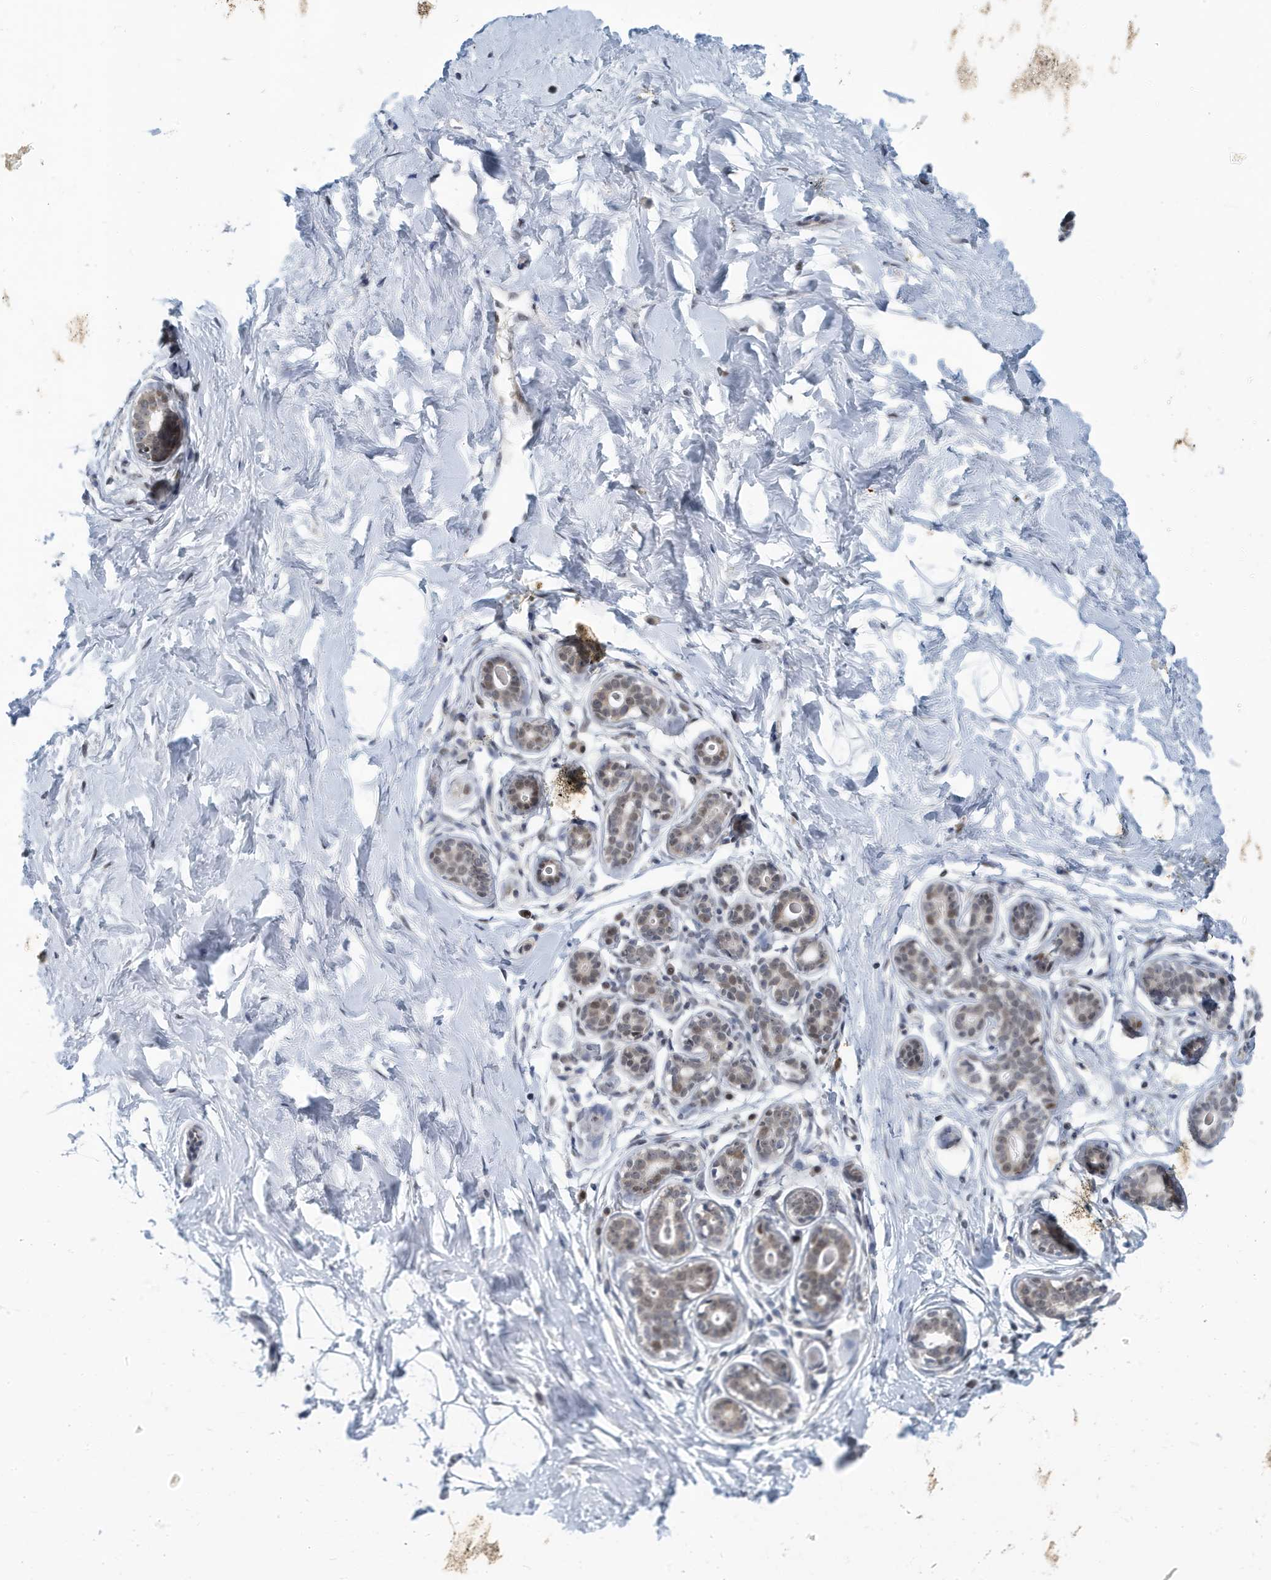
{"staining": {"intensity": "negative", "quantity": "none", "location": "none"}, "tissue": "breast", "cell_type": "Adipocytes", "image_type": "normal", "snomed": [{"axis": "morphology", "description": "Normal tissue, NOS"}, {"axis": "morphology", "description": "Adenoma, NOS"}, {"axis": "topography", "description": "Breast"}], "caption": "The micrograph demonstrates no staining of adipocytes in normal breast.", "gene": "KIF15", "patient": {"sex": "female", "age": 23}}